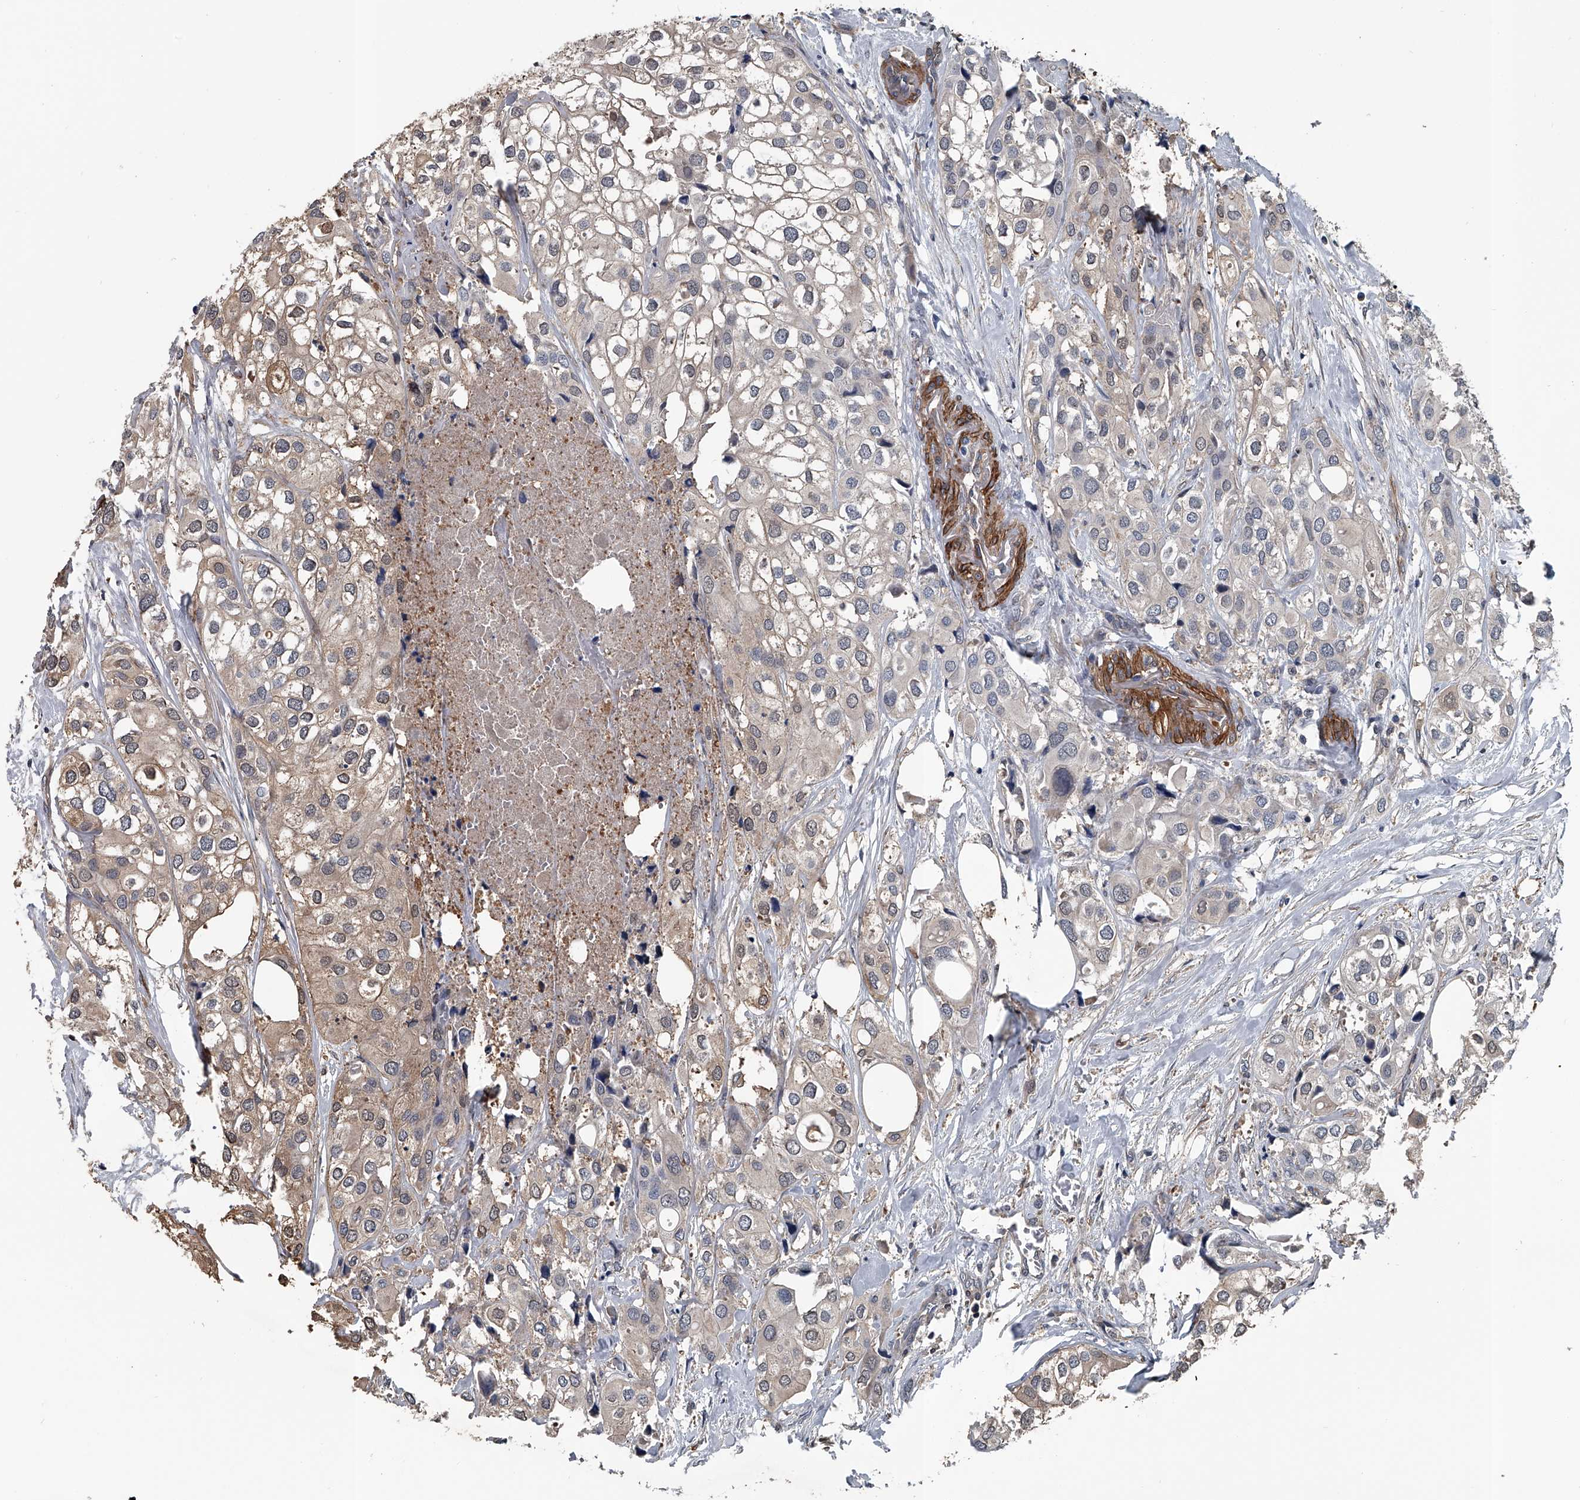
{"staining": {"intensity": "weak", "quantity": "<25%", "location": "cytoplasmic/membranous"}, "tissue": "urothelial cancer", "cell_type": "Tumor cells", "image_type": "cancer", "snomed": [{"axis": "morphology", "description": "Urothelial carcinoma, High grade"}, {"axis": "topography", "description": "Urinary bladder"}], "caption": "A micrograph of human urothelial carcinoma (high-grade) is negative for staining in tumor cells.", "gene": "LDLRAD2", "patient": {"sex": "male", "age": 64}}